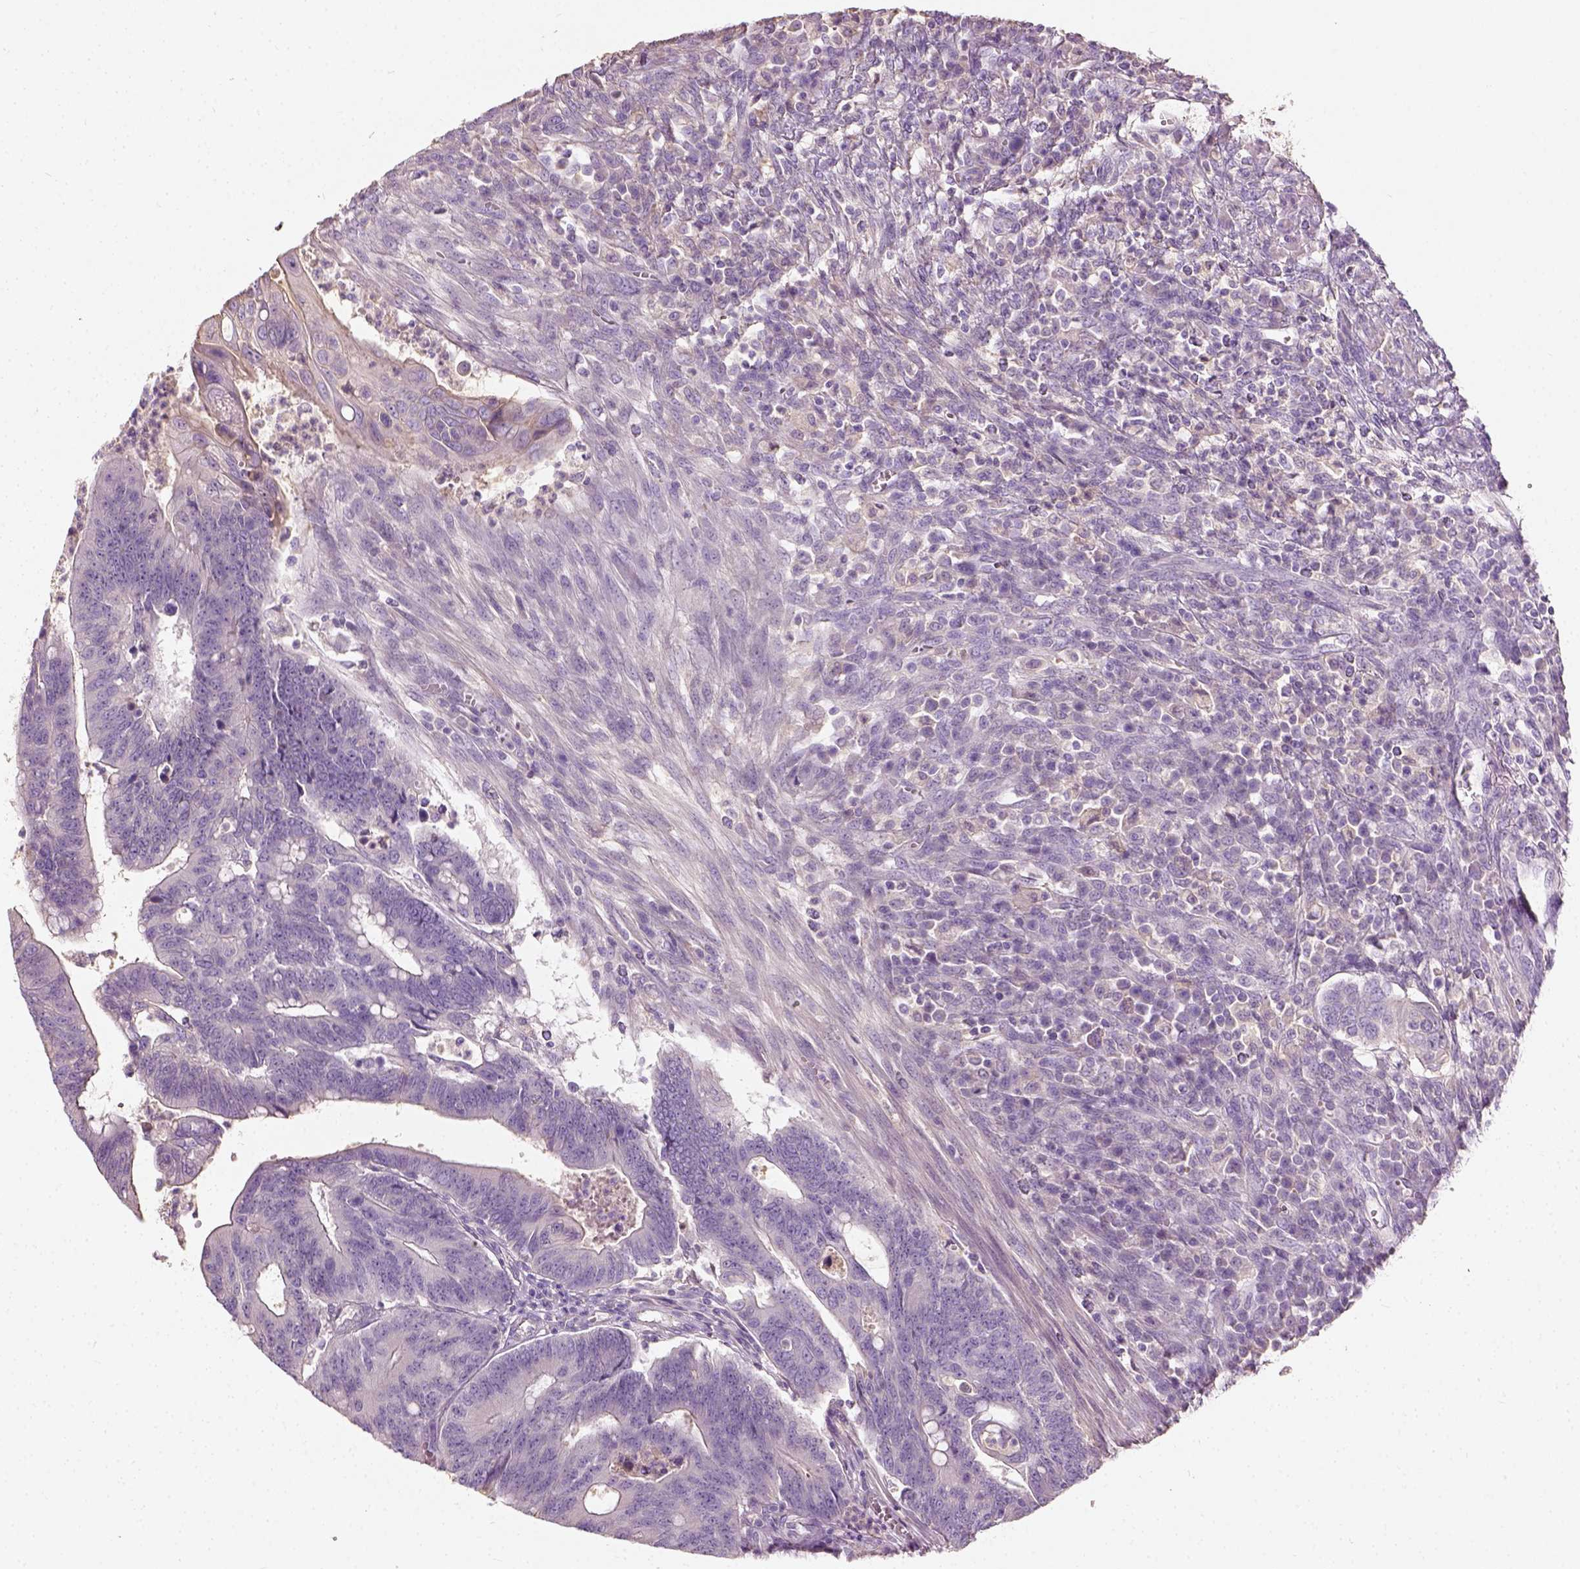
{"staining": {"intensity": "negative", "quantity": "none", "location": "none"}, "tissue": "colorectal cancer", "cell_type": "Tumor cells", "image_type": "cancer", "snomed": [{"axis": "morphology", "description": "Adenocarcinoma, NOS"}, {"axis": "topography", "description": "Colon"}], "caption": "Micrograph shows no significant protein expression in tumor cells of colorectal cancer.", "gene": "DHCR24", "patient": {"sex": "male", "age": 65}}